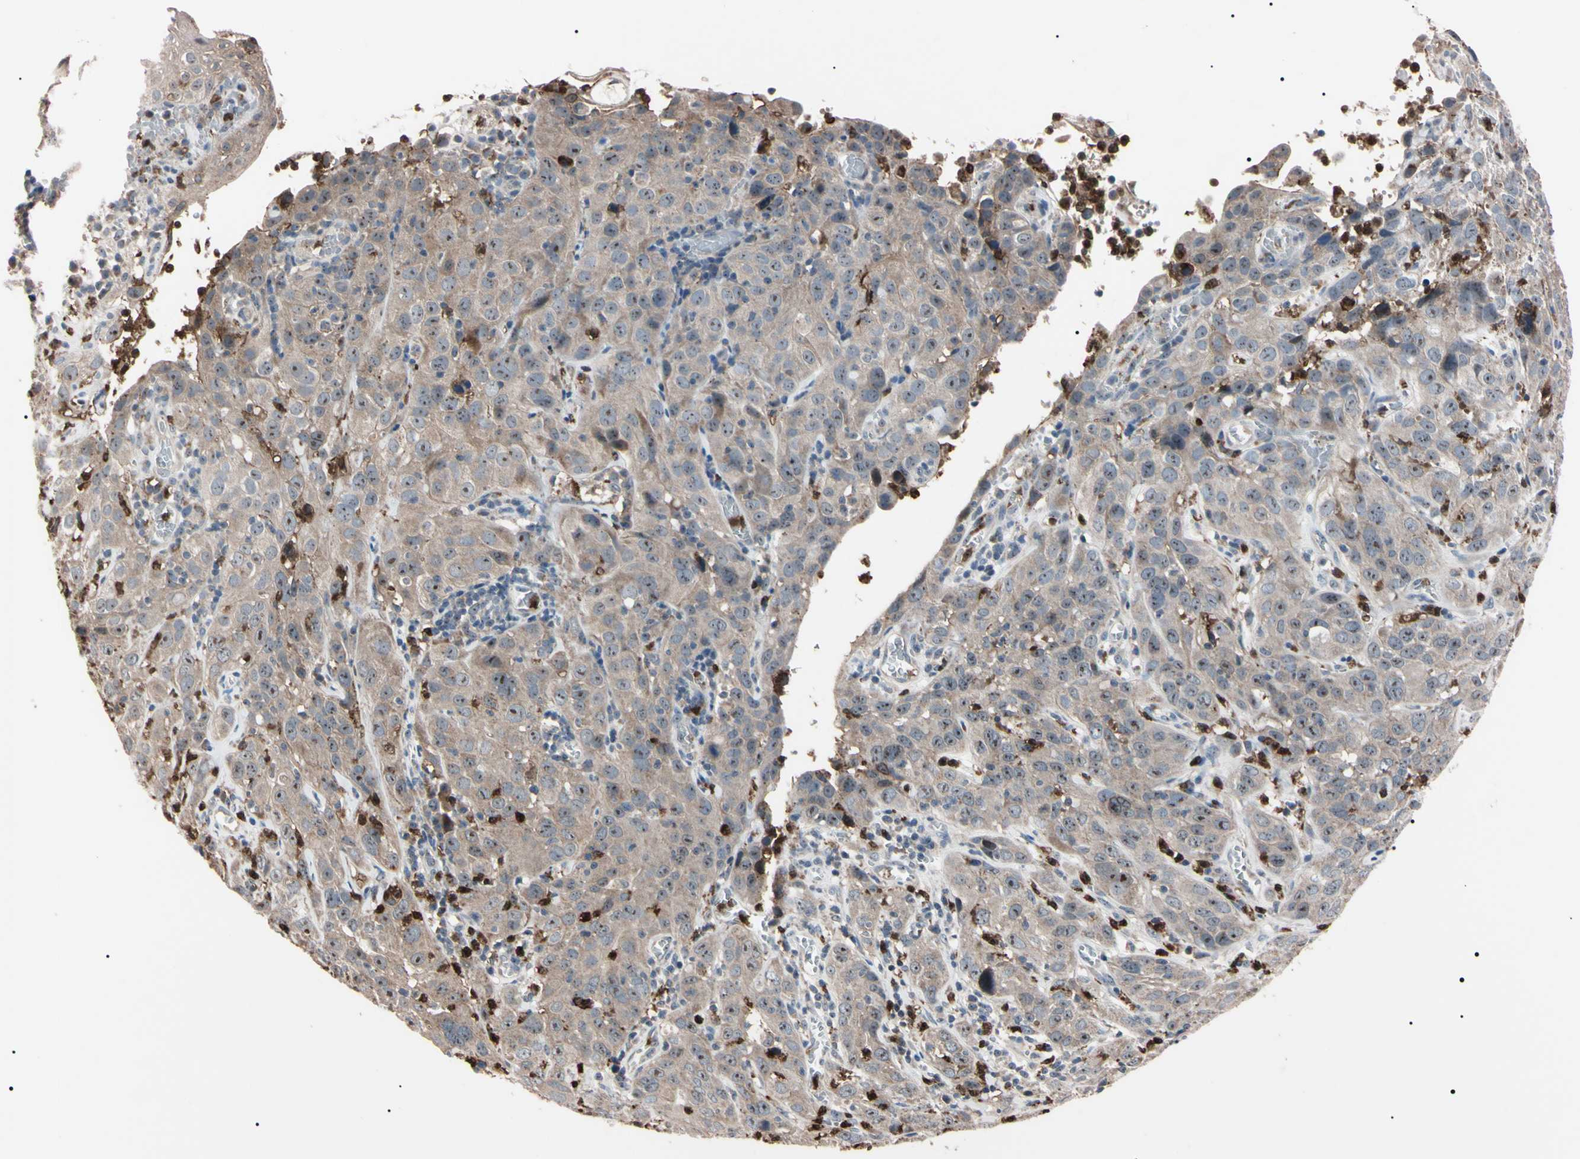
{"staining": {"intensity": "strong", "quantity": "<25%", "location": "cytoplasmic/membranous,nuclear"}, "tissue": "cervical cancer", "cell_type": "Tumor cells", "image_type": "cancer", "snomed": [{"axis": "morphology", "description": "Squamous cell carcinoma, NOS"}, {"axis": "topography", "description": "Cervix"}], "caption": "Tumor cells display strong cytoplasmic/membranous and nuclear expression in approximately <25% of cells in cervical cancer.", "gene": "TRAF5", "patient": {"sex": "female", "age": 32}}